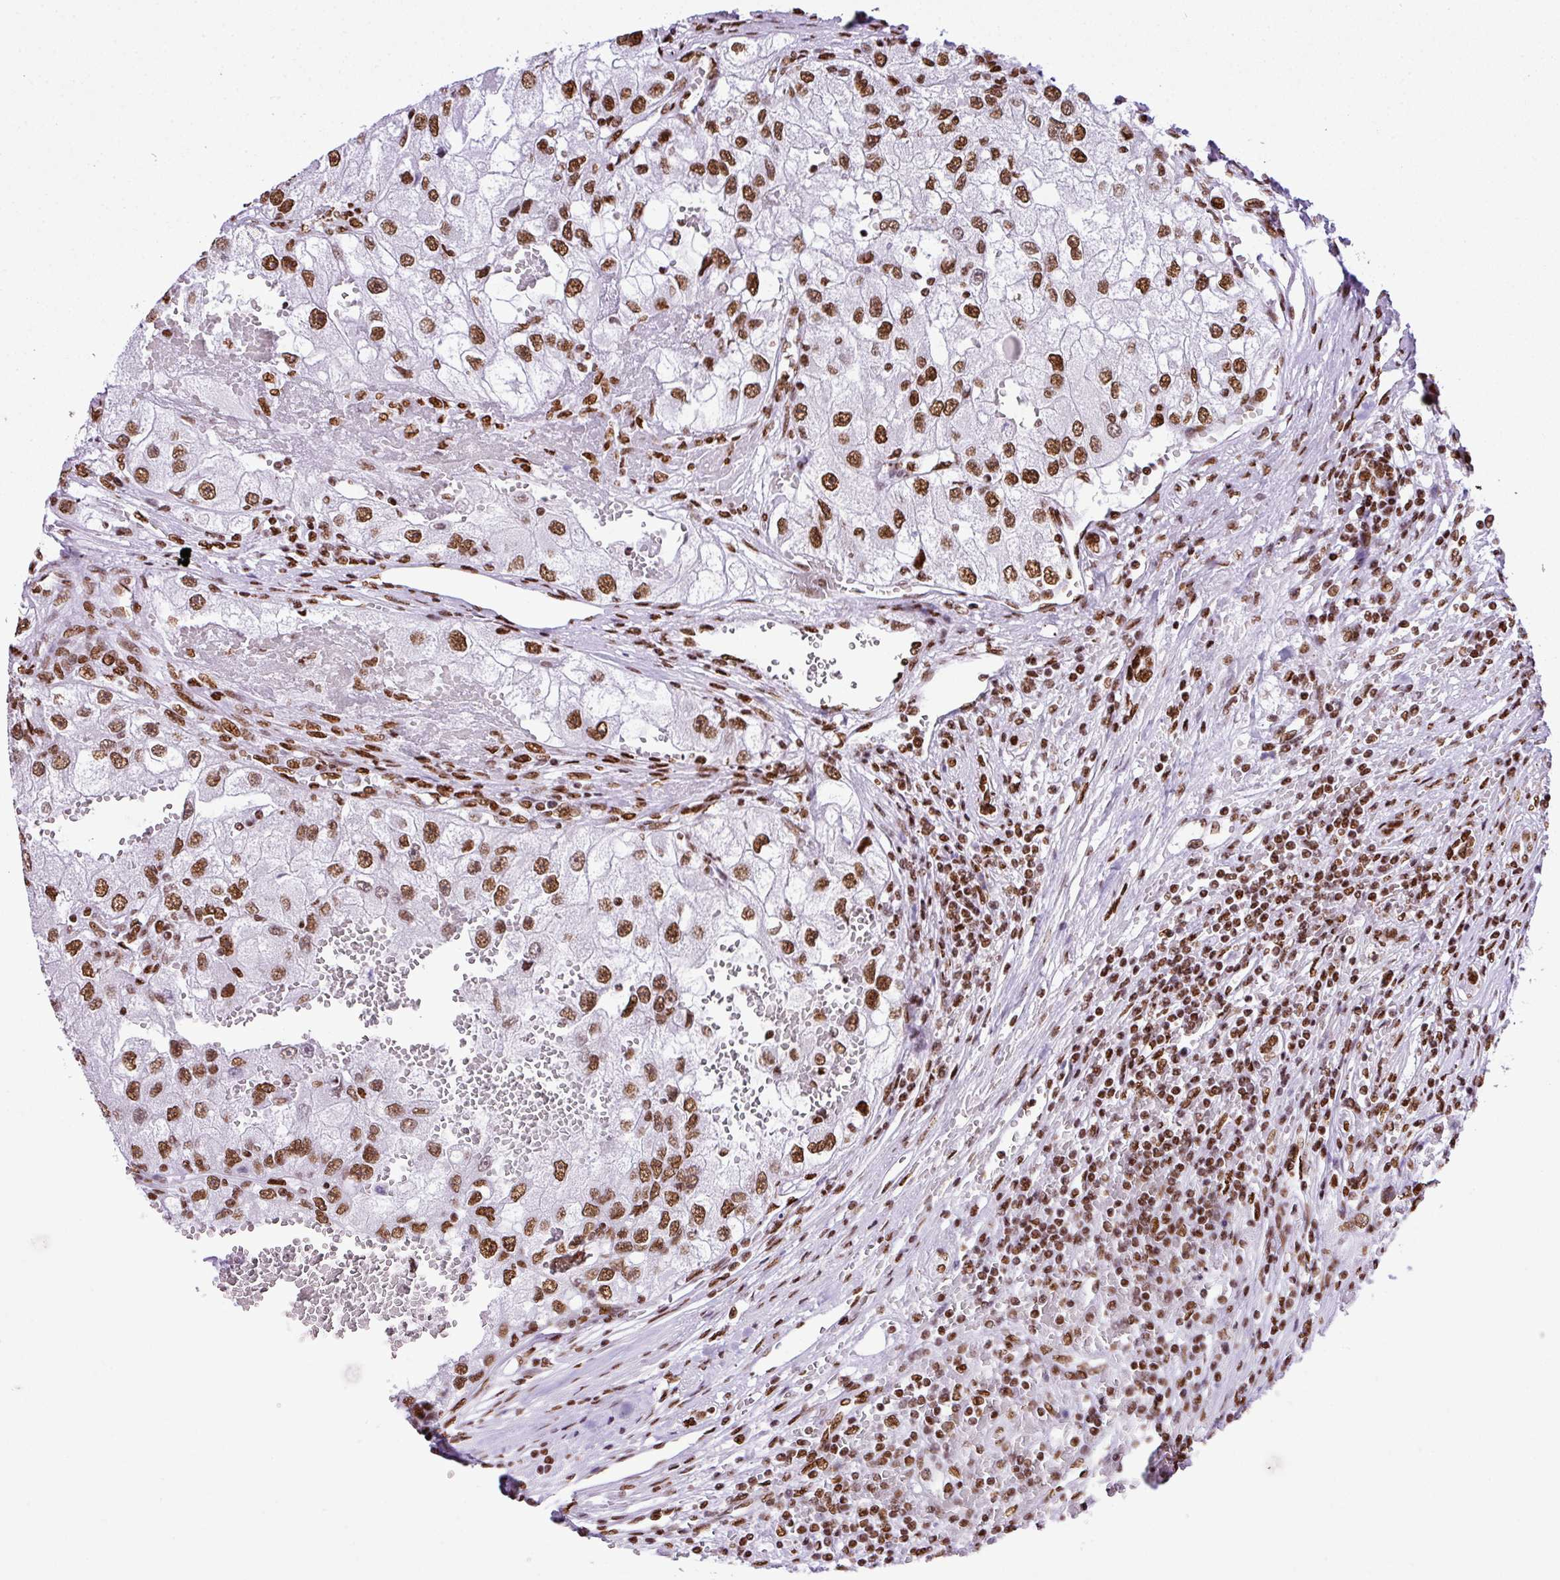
{"staining": {"intensity": "moderate", "quantity": ">75%", "location": "nuclear"}, "tissue": "renal cancer", "cell_type": "Tumor cells", "image_type": "cancer", "snomed": [{"axis": "morphology", "description": "Adenocarcinoma, NOS"}, {"axis": "topography", "description": "Kidney"}], "caption": "Adenocarcinoma (renal) was stained to show a protein in brown. There is medium levels of moderate nuclear positivity in about >75% of tumor cells.", "gene": "RARG", "patient": {"sex": "male", "age": 63}}